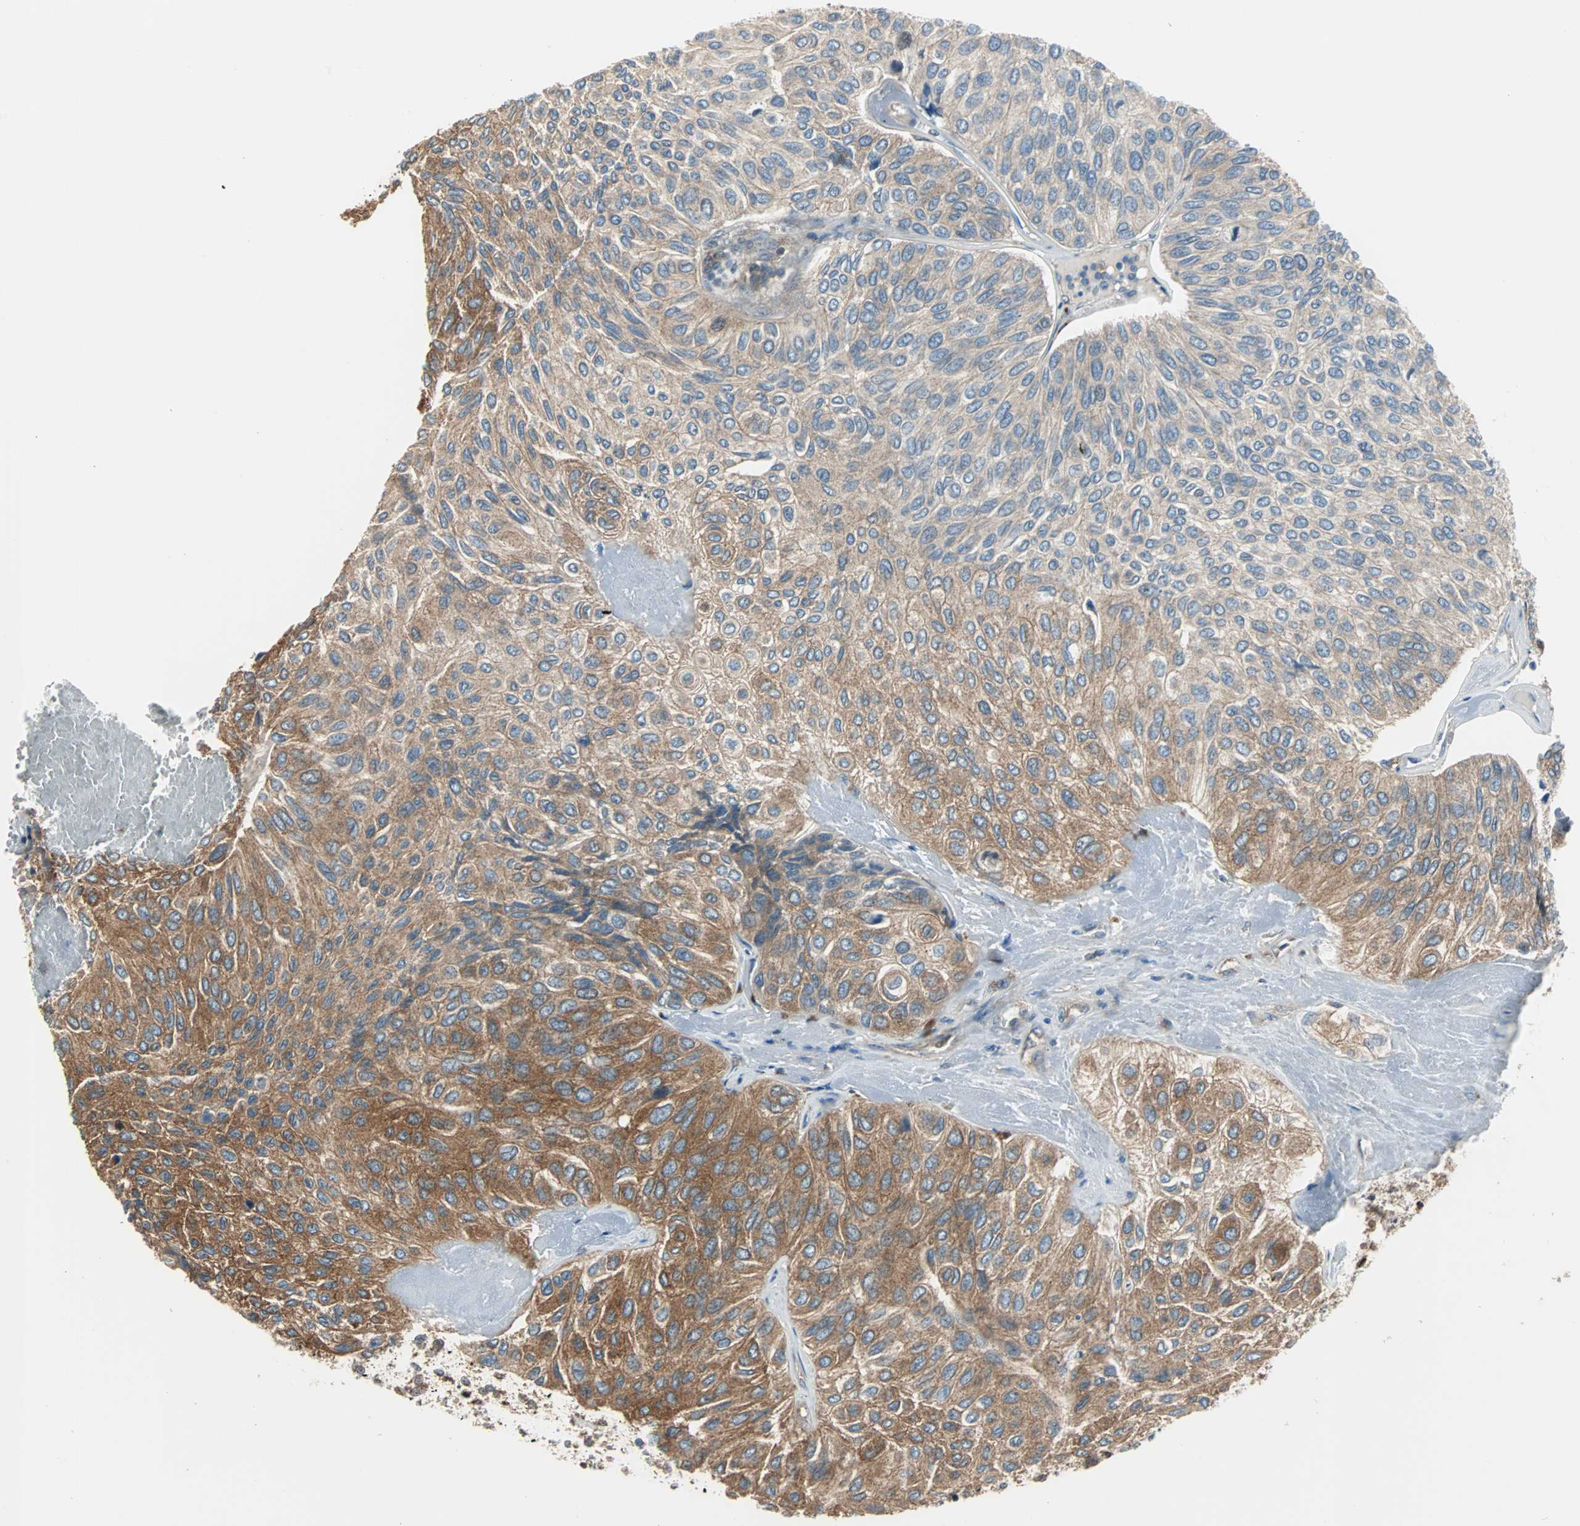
{"staining": {"intensity": "strong", "quantity": "25%-75%", "location": "cytoplasmic/membranous"}, "tissue": "urothelial cancer", "cell_type": "Tumor cells", "image_type": "cancer", "snomed": [{"axis": "morphology", "description": "Urothelial carcinoma, High grade"}, {"axis": "topography", "description": "Urinary bladder"}], "caption": "Immunohistochemistry (IHC) micrograph of human urothelial cancer stained for a protein (brown), which exhibits high levels of strong cytoplasmic/membranous expression in about 25%-75% of tumor cells.", "gene": "RELA", "patient": {"sex": "male", "age": 66}}